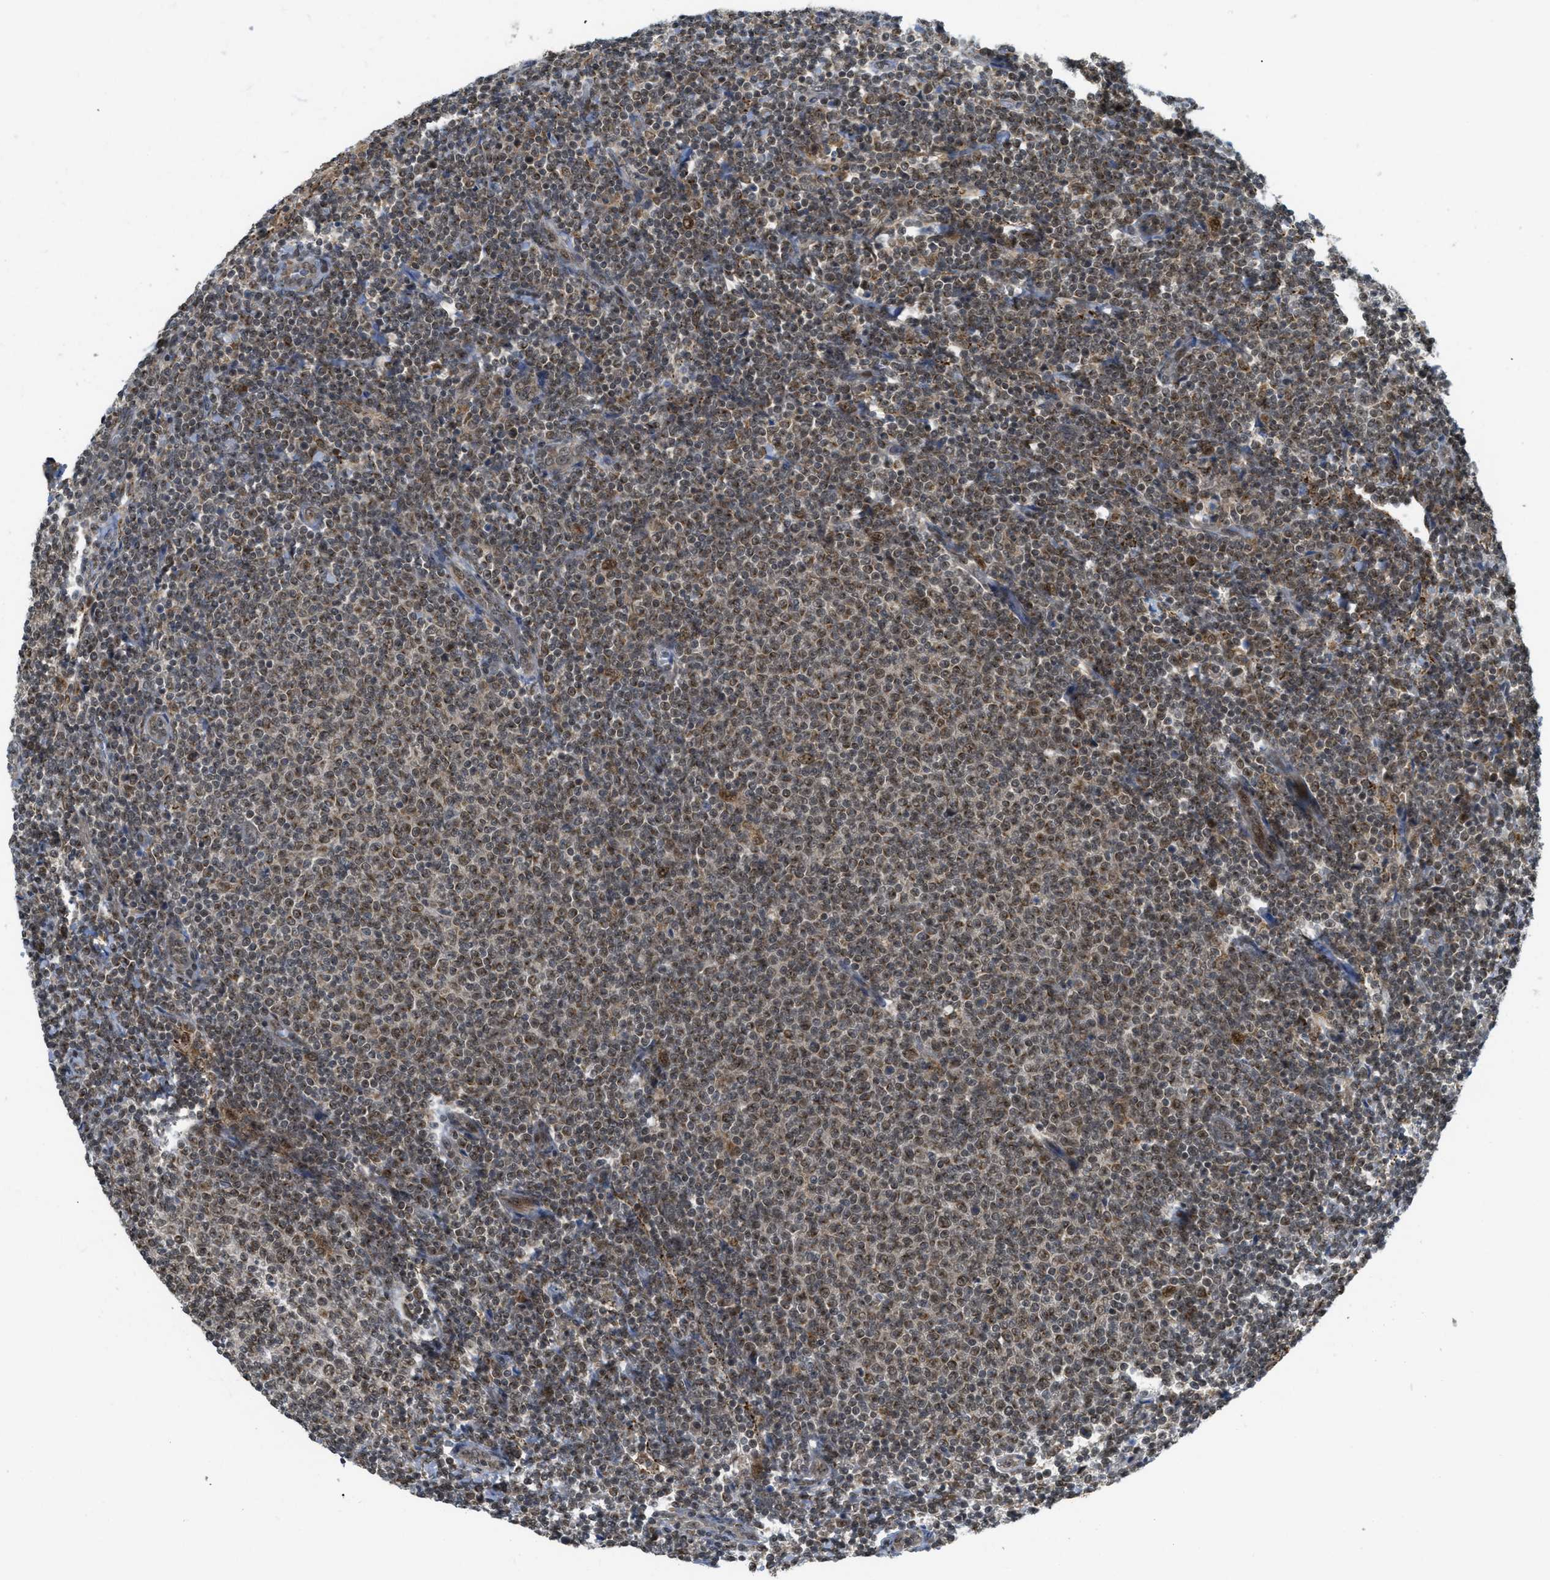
{"staining": {"intensity": "weak", "quantity": ">75%", "location": "nuclear"}, "tissue": "lymphoma", "cell_type": "Tumor cells", "image_type": "cancer", "snomed": [{"axis": "morphology", "description": "Malignant lymphoma, non-Hodgkin's type, Low grade"}, {"axis": "topography", "description": "Lymph node"}], "caption": "Immunohistochemistry (IHC) of lymphoma demonstrates low levels of weak nuclear positivity in about >75% of tumor cells.", "gene": "TACC1", "patient": {"sex": "male", "age": 66}}